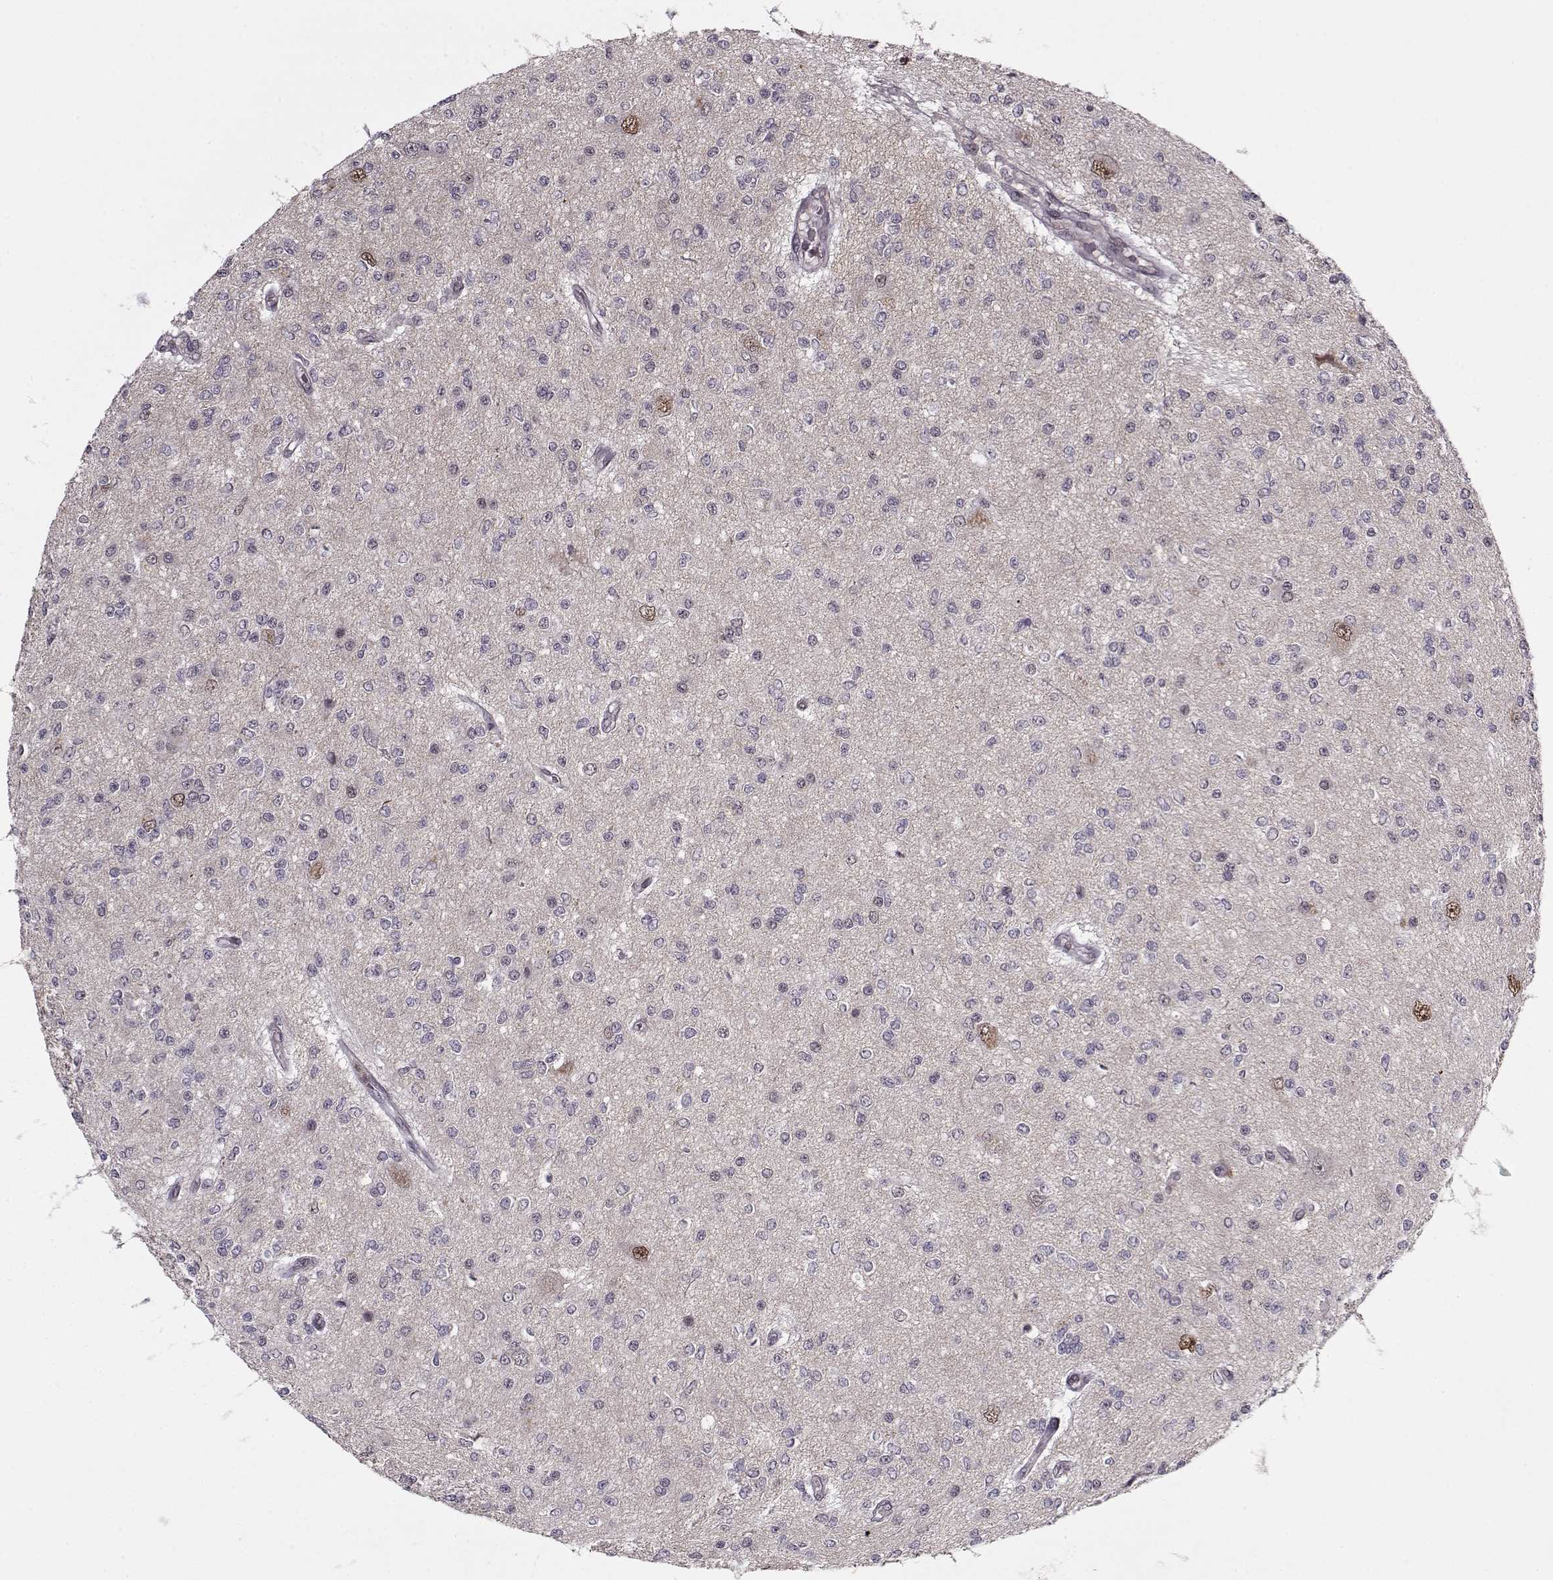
{"staining": {"intensity": "negative", "quantity": "none", "location": "none"}, "tissue": "glioma", "cell_type": "Tumor cells", "image_type": "cancer", "snomed": [{"axis": "morphology", "description": "Glioma, malignant, Low grade"}, {"axis": "topography", "description": "Brain"}], "caption": "High power microscopy micrograph of an immunohistochemistry (IHC) photomicrograph of low-grade glioma (malignant), revealing no significant expression in tumor cells.", "gene": "DENND4B", "patient": {"sex": "male", "age": 67}}